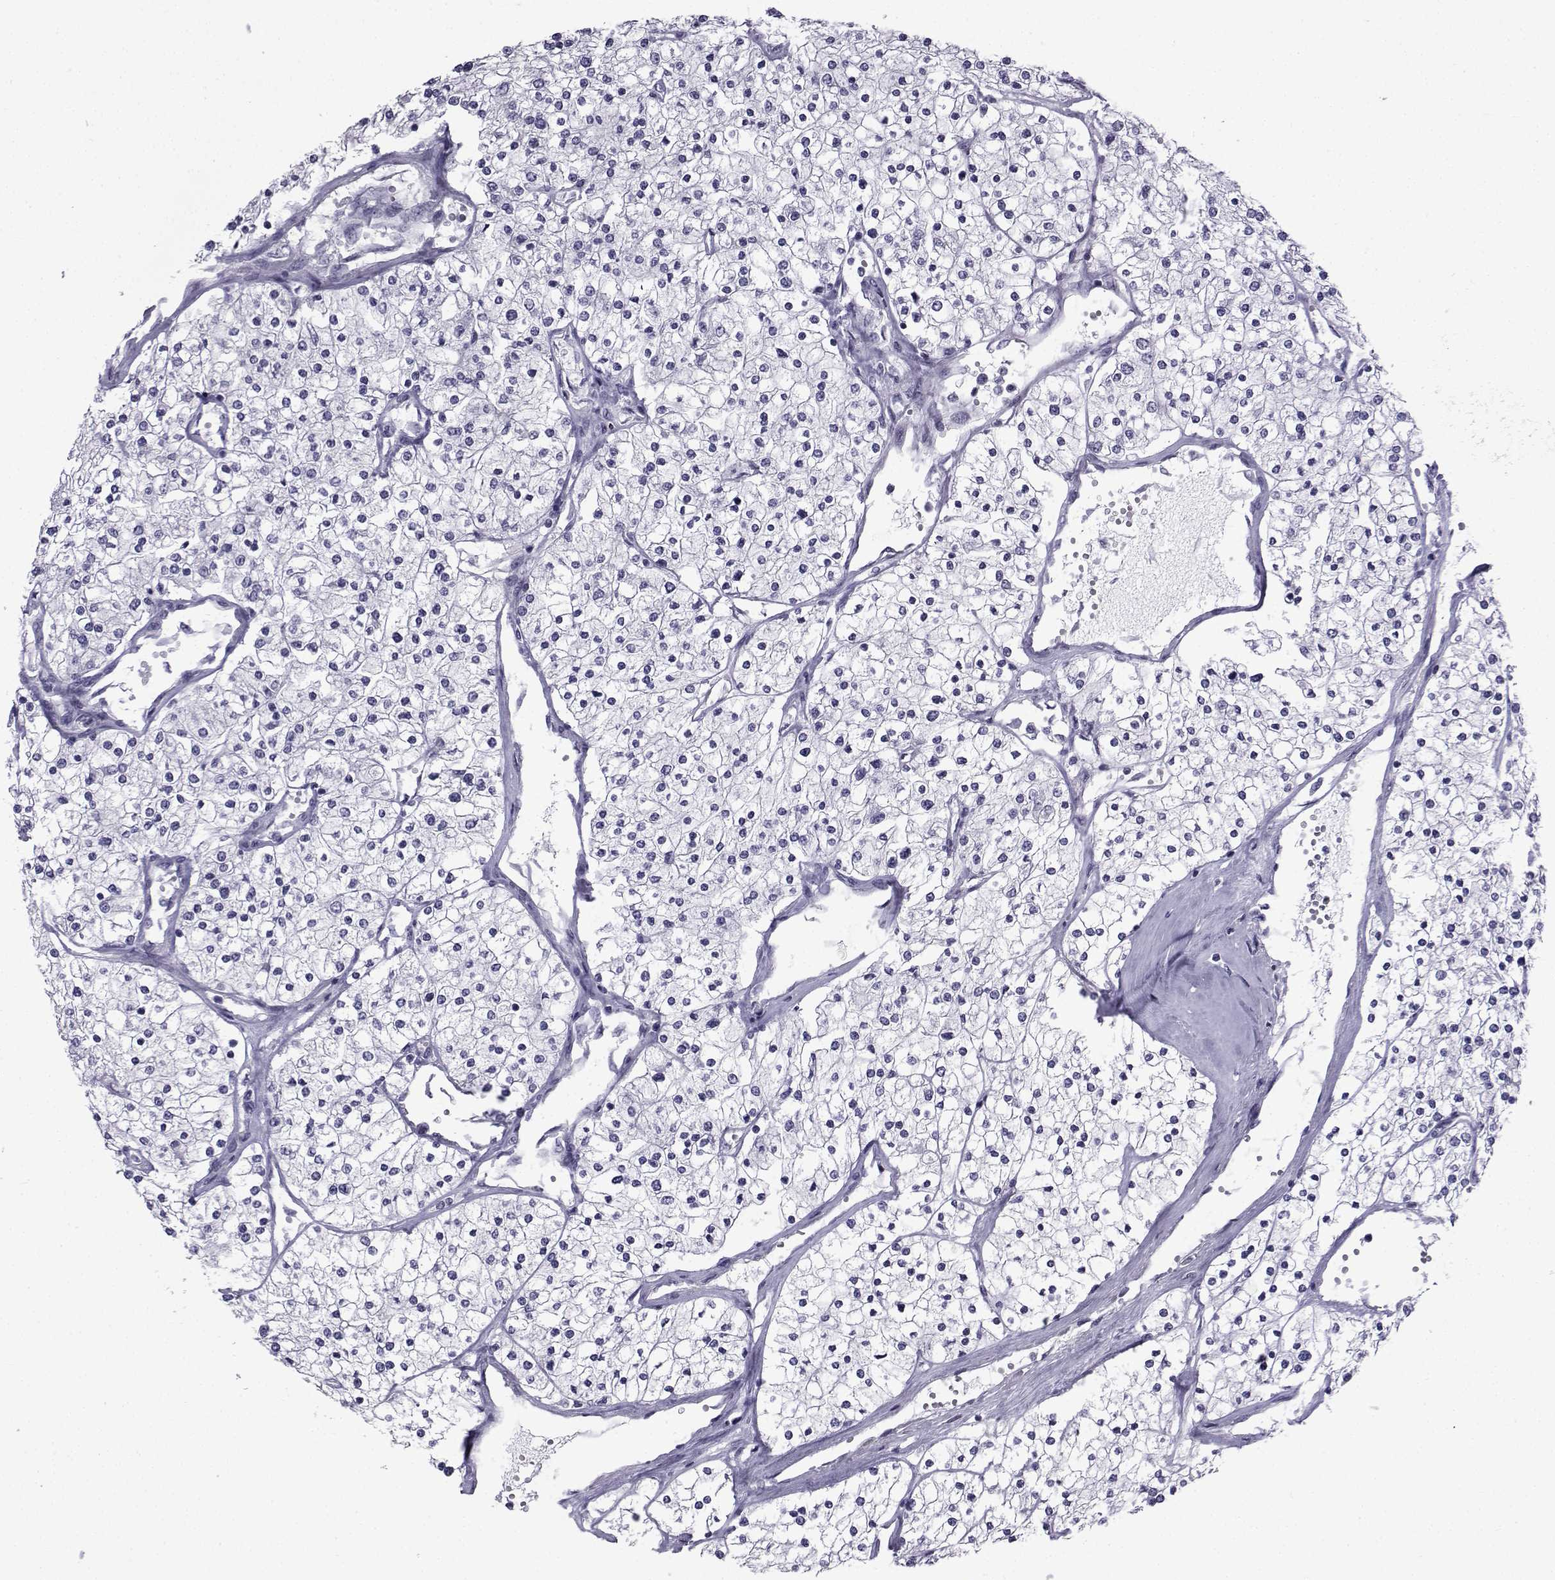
{"staining": {"intensity": "negative", "quantity": "none", "location": "none"}, "tissue": "renal cancer", "cell_type": "Tumor cells", "image_type": "cancer", "snomed": [{"axis": "morphology", "description": "Adenocarcinoma, NOS"}, {"axis": "topography", "description": "Kidney"}], "caption": "An immunohistochemistry (IHC) image of adenocarcinoma (renal) is shown. There is no staining in tumor cells of adenocarcinoma (renal). The staining was performed using DAB (3,3'-diaminobenzidine) to visualize the protein expression in brown, while the nuclei were stained in blue with hematoxylin (Magnification: 20x).", "gene": "SPANXD", "patient": {"sex": "male", "age": 80}}